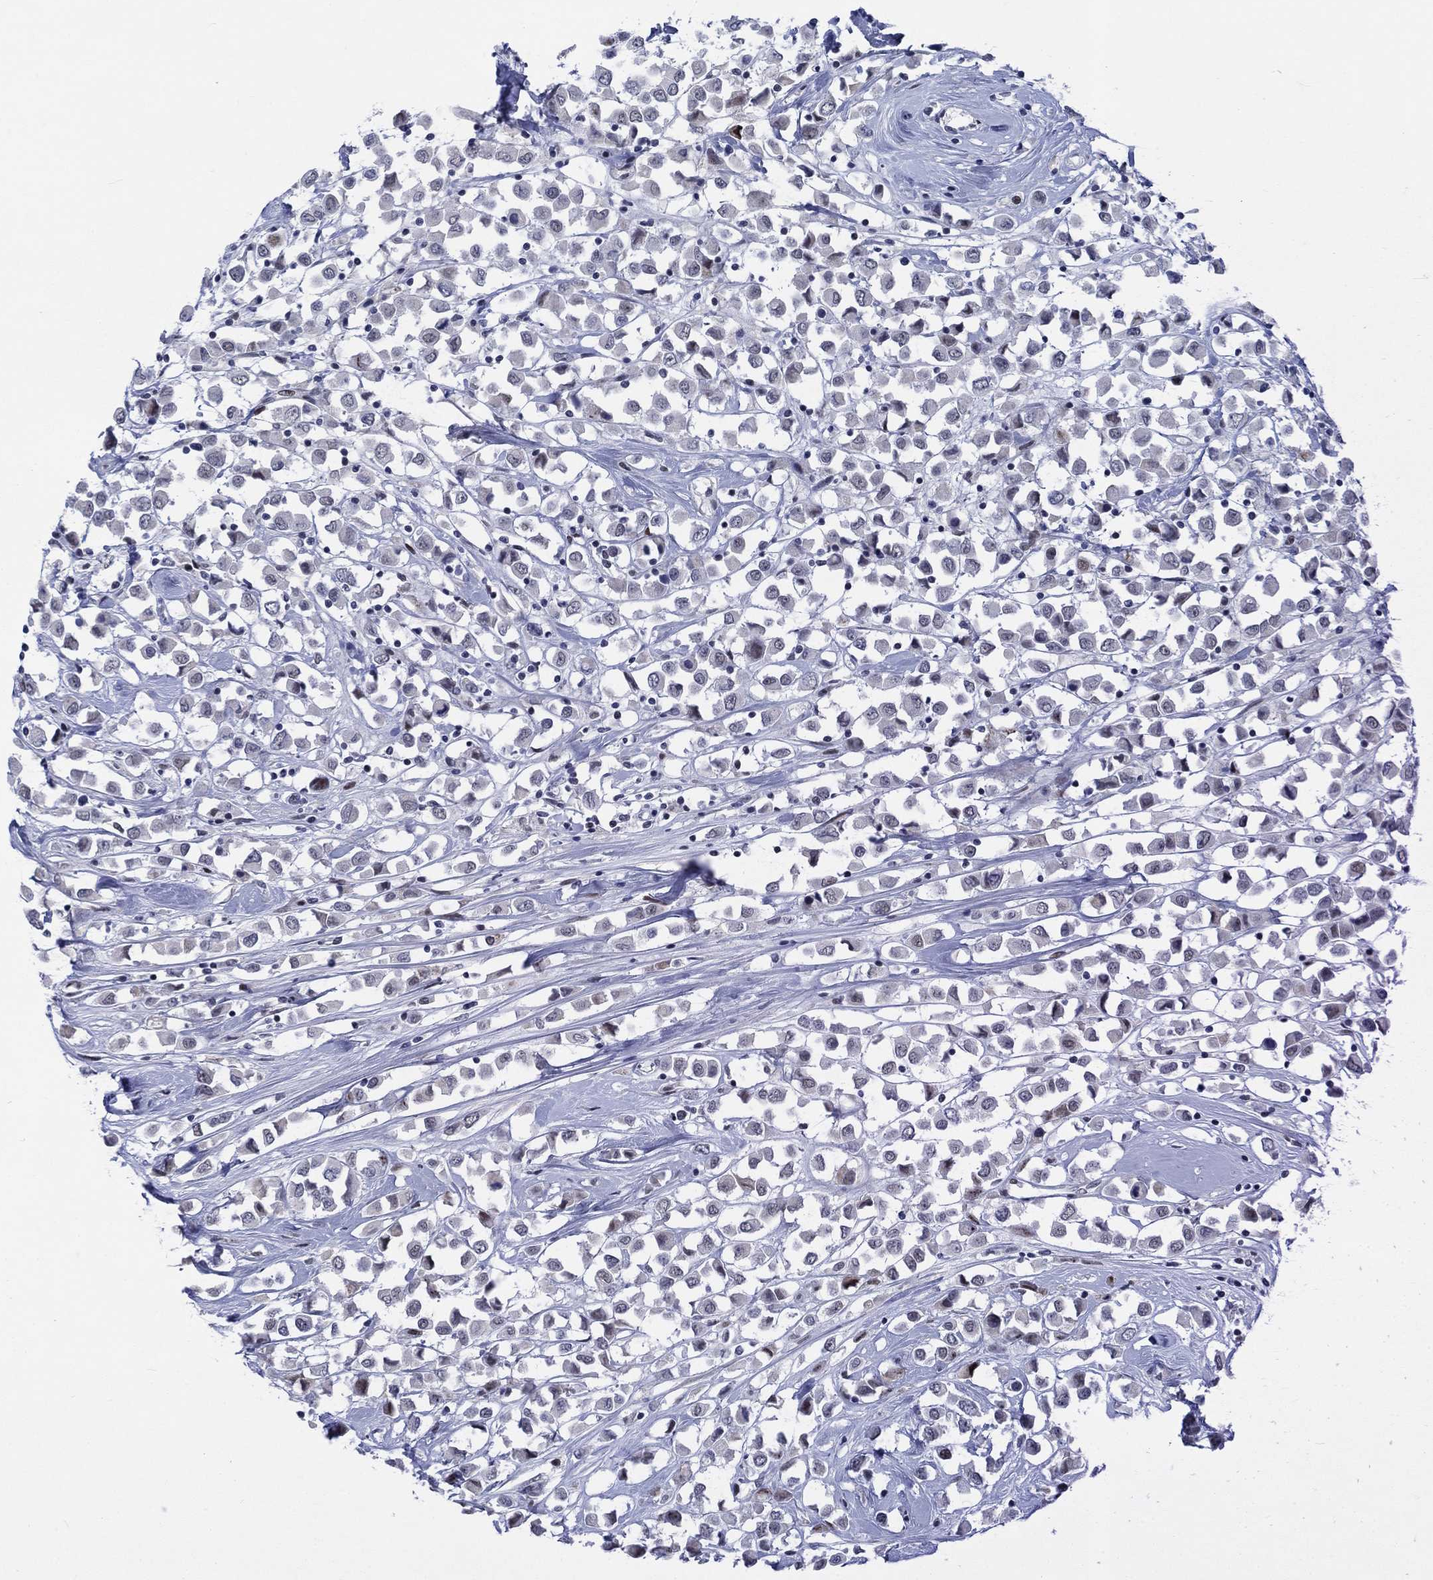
{"staining": {"intensity": "negative", "quantity": "none", "location": "none"}, "tissue": "breast cancer", "cell_type": "Tumor cells", "image_type": "cancer", "snomed": [{"axis": "morphology", "description": "Duct carcinoma"}, {"axis": "topography", "description": "Breast"}], "caption": "DAB immunohistochemical staining of breast intraductal carcinoma reveals no significant staining in tumor cells.", "gene": "NEU3", "patient": {"sex": "female", "age": 61}}